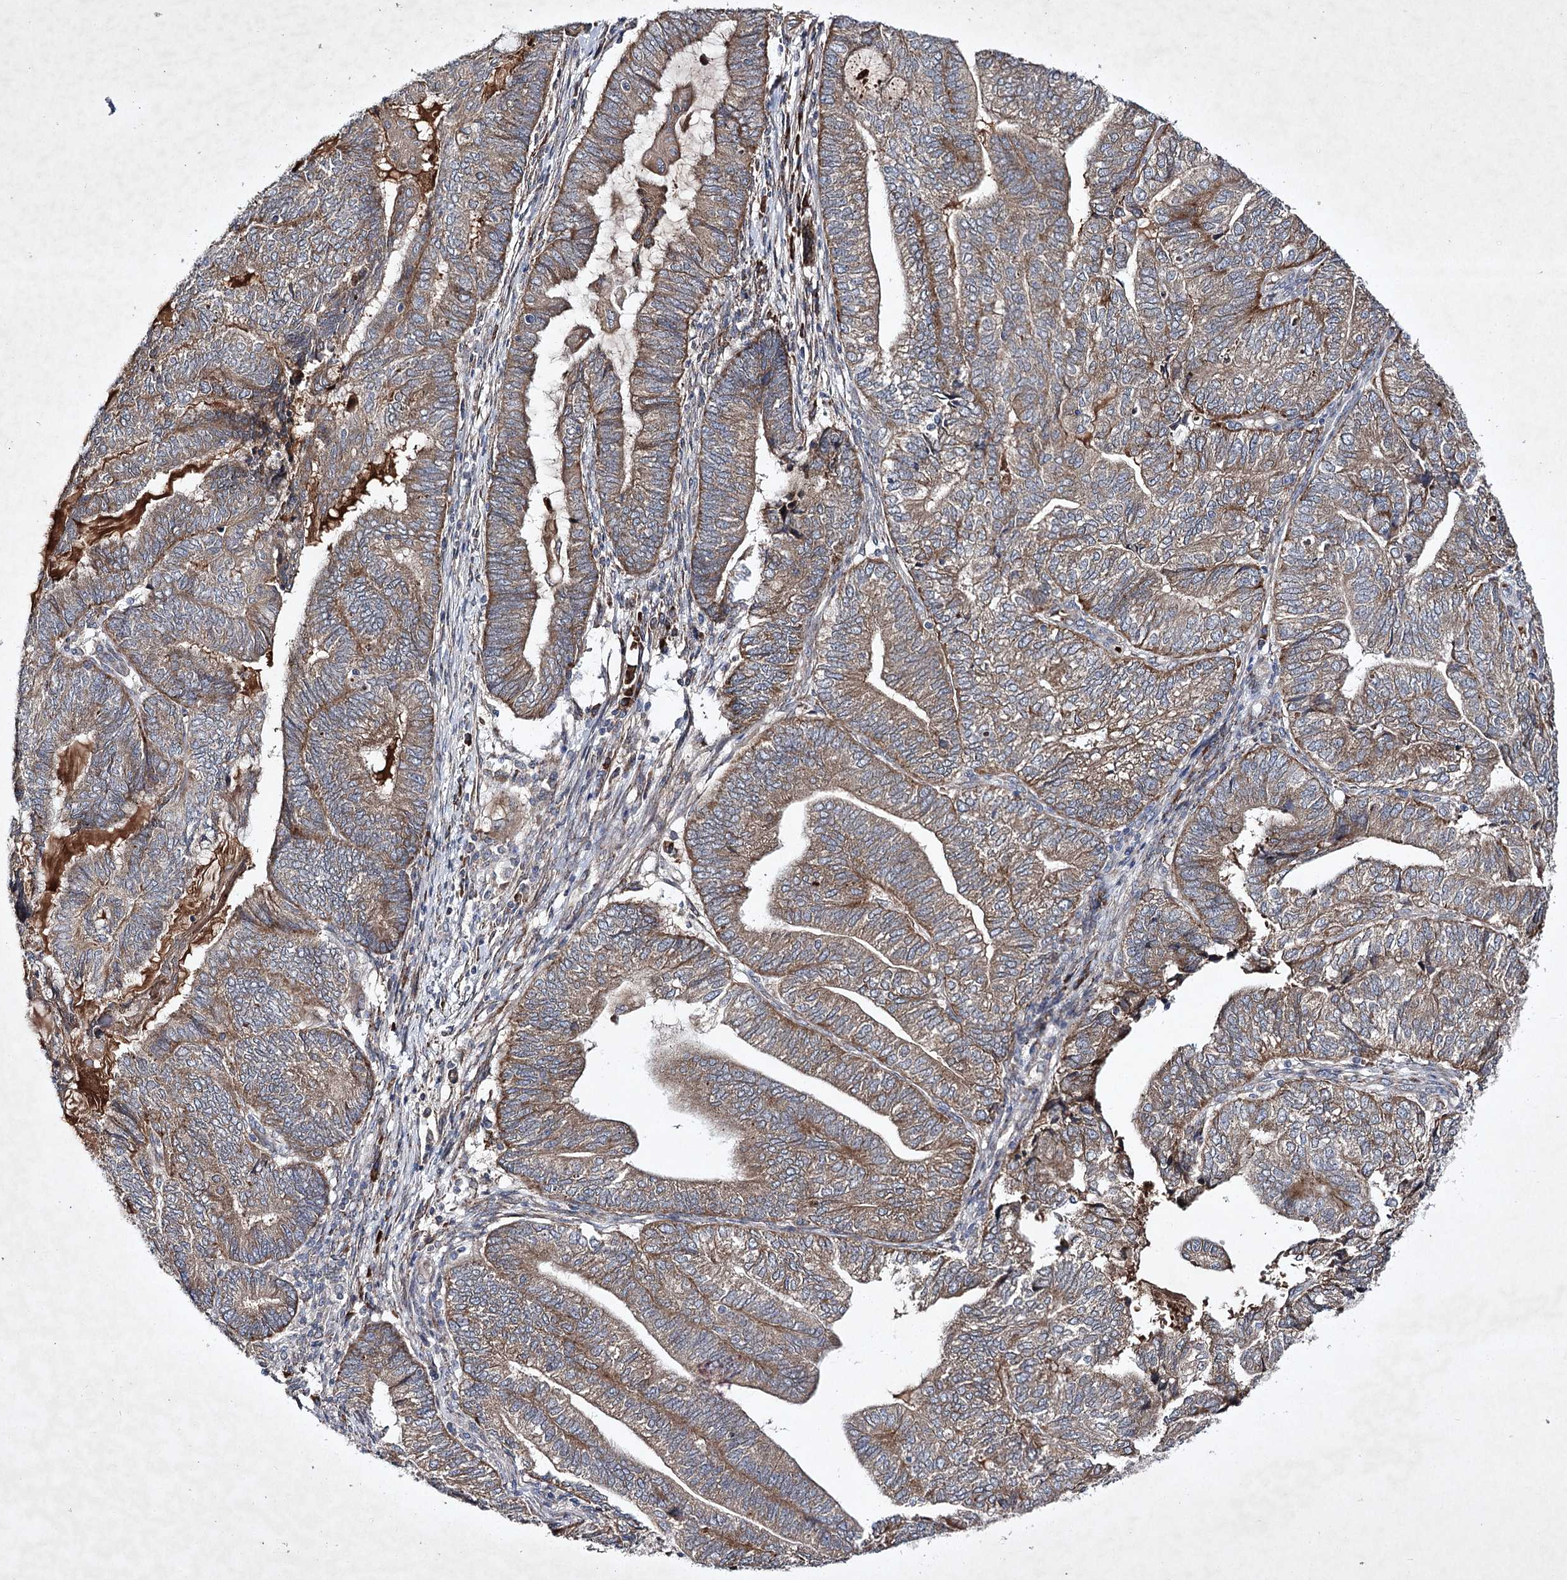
{"staining": {"intensity": "moderate", "quantity": ">75%", "location": "cytoplasmic/membranous"}, "tissue": "endometrial cancer", "cell_type": "Tumor cells", "image_type": "cancer", "snomed": [{"axis": "morphology", "description": "Adenocarcinoma, NOS"}, {"axis": "topography", "description": "Uterus"}, {"axis": "topography", "description": "Endometrium"}], "caption": "About >75% of tumor cells in endometrial cancer (adenocarcinoma) demonstrate moderate cytoplasmic/membranous protein staining as visualized by brown immunohistochemical staining.", "gene": "ALG9", "patient": {"sex": "female", "age": 70}}